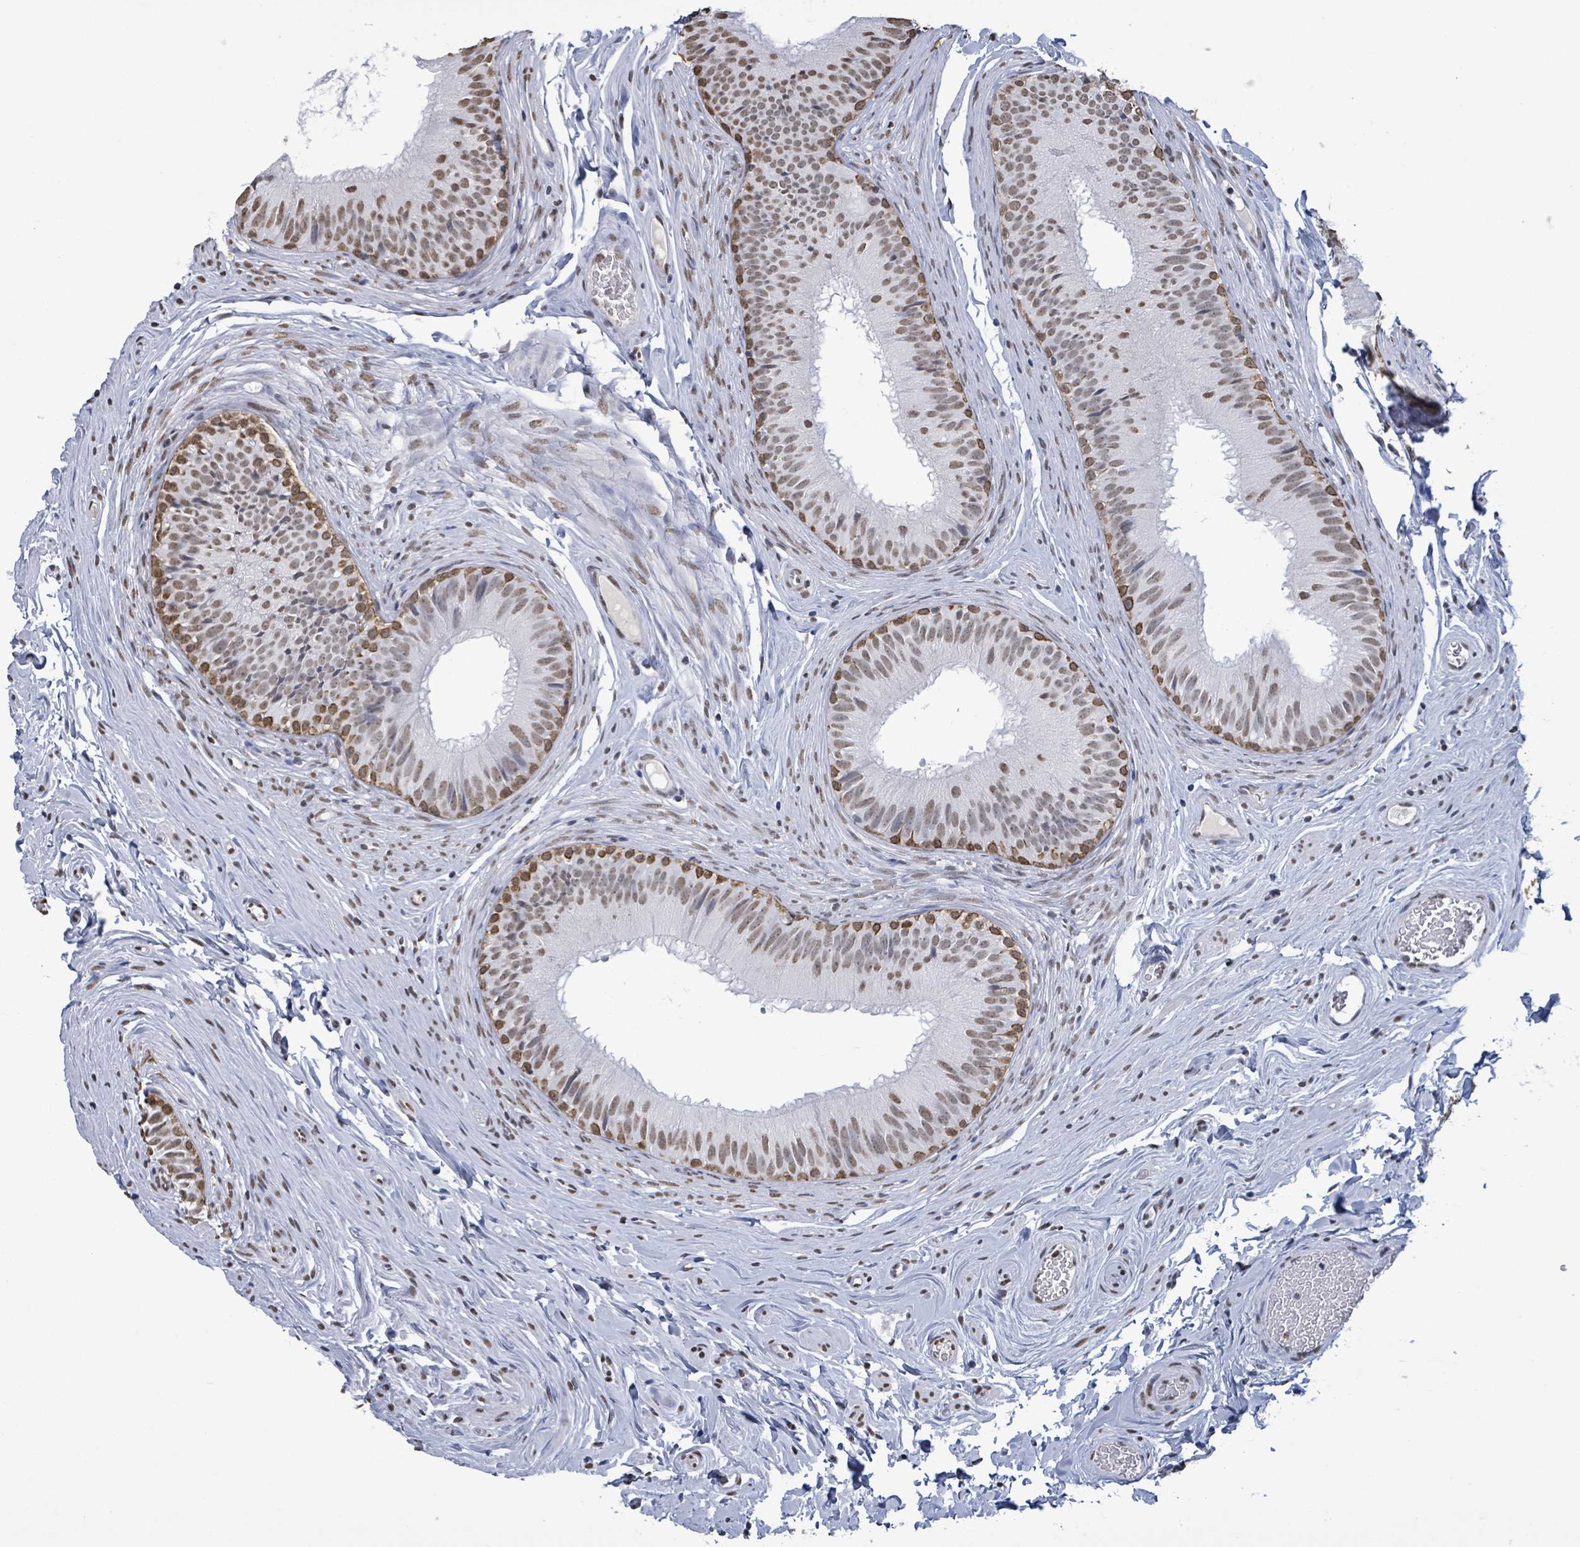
{"staining": {"intensity": "strong", "quantity": "25%-75%", "location": "cytoplasmic/membranous,nuclear"}, "tissue": "epididymis", "cell_type": "Glandular cells", "image_type": "normal", "snomed": [{"axis": "morphology", "description": "Normal tissue, NOS"}, {"axis": "topography", "description": "Epididymis, spermatic cord, NOS"}], "caption": "Immunohistochemical staining of normal human epididymis displays 25%-75% levels of strong cytoplasmic/membranous,nuclear protein staining in about 25%-75% of glandular cells. (Brightfield microscopy of DAB IHC at high magnification).", "gene": "SAMD14", "patient": {"sex": "male", "age": 25}}